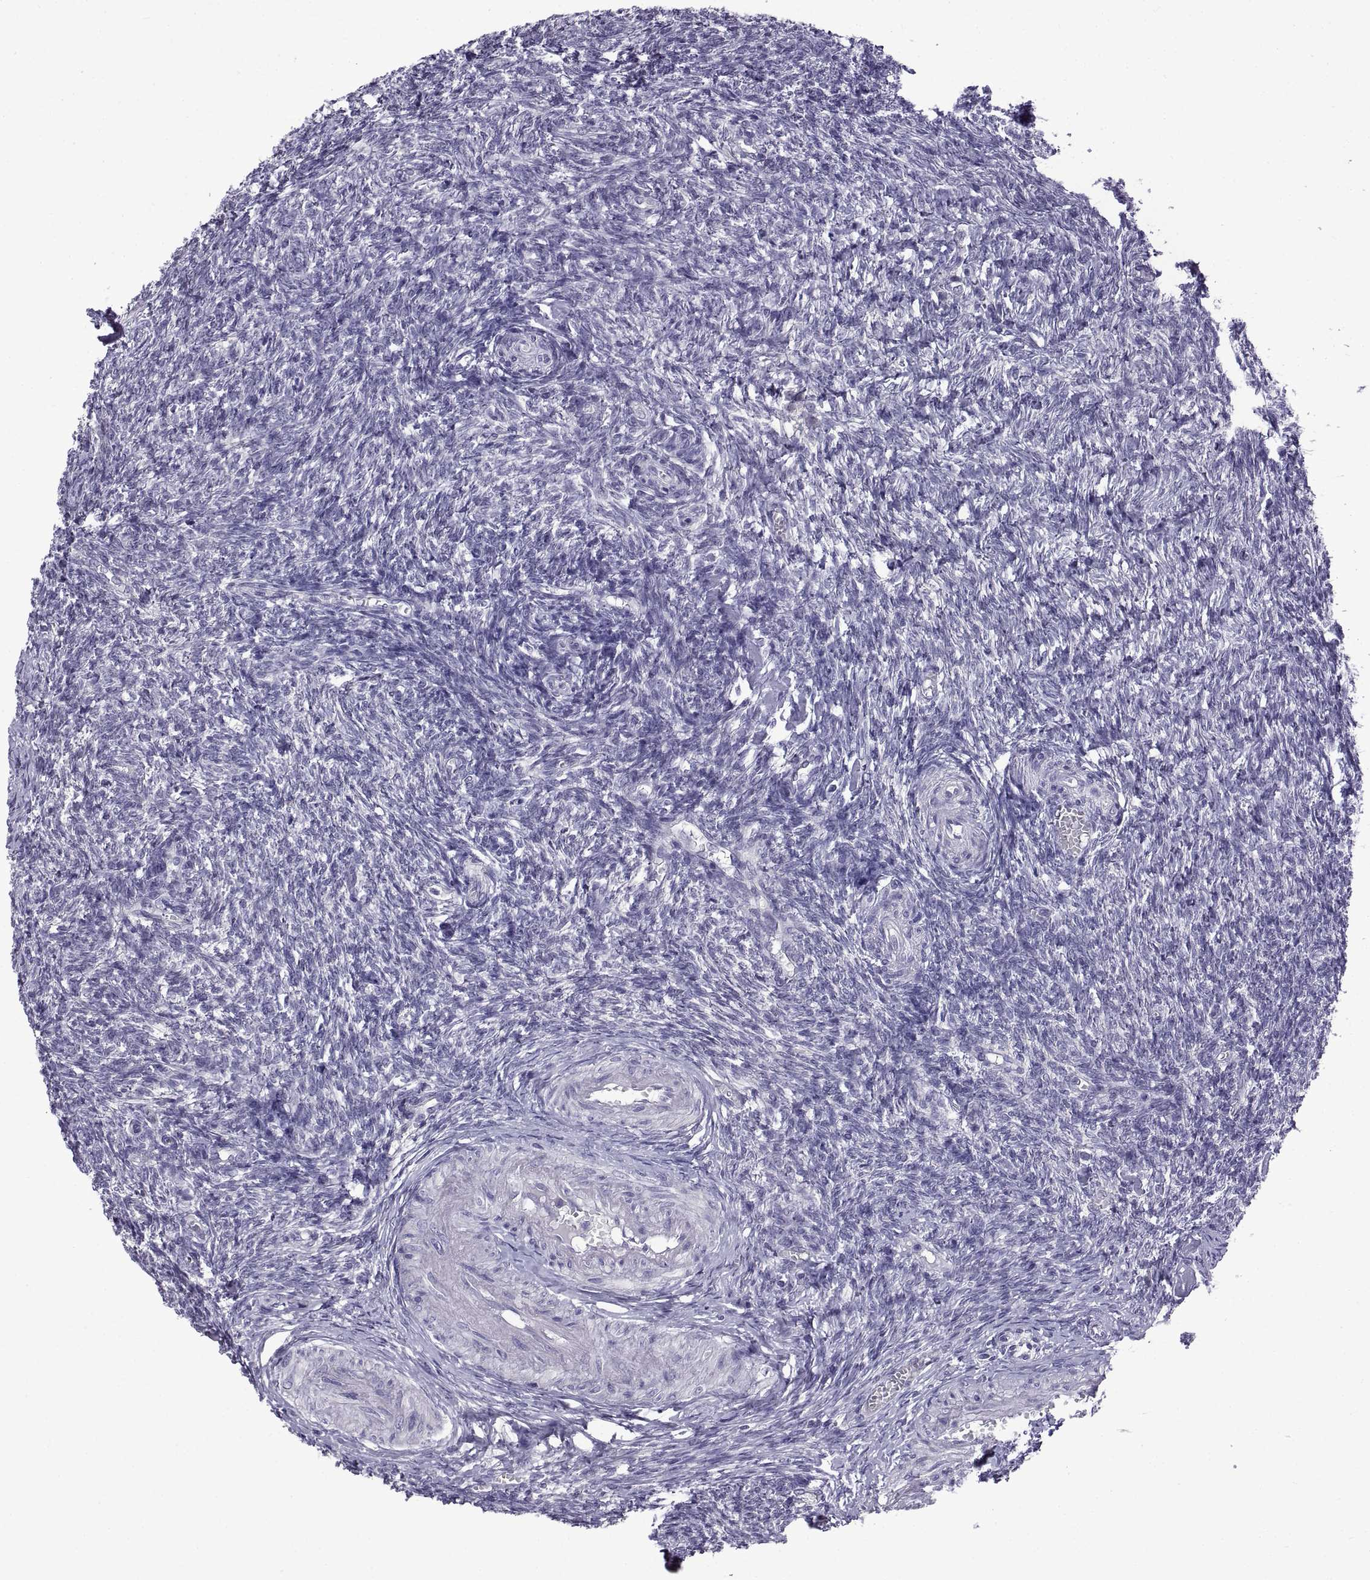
{"staining": {"intensity": "negative", "quantity": "none", "location": "none"}, "tissue": "ovary", "cell_type": "Follicle cells", "image_type": "normal", "snomed": [{"axis": "morphology", "description": "Normal tissue, NOS"}, {"axis": "topography", "description": "Ovary"}], "caption": "DAB (3,3'-diaminobenzidine) immunohistochemical staining of normal human ovary reveals no significant staining in follicle cells.", "gene": "SPDYE10", "patient": {"sex": "female", "age": 43}}